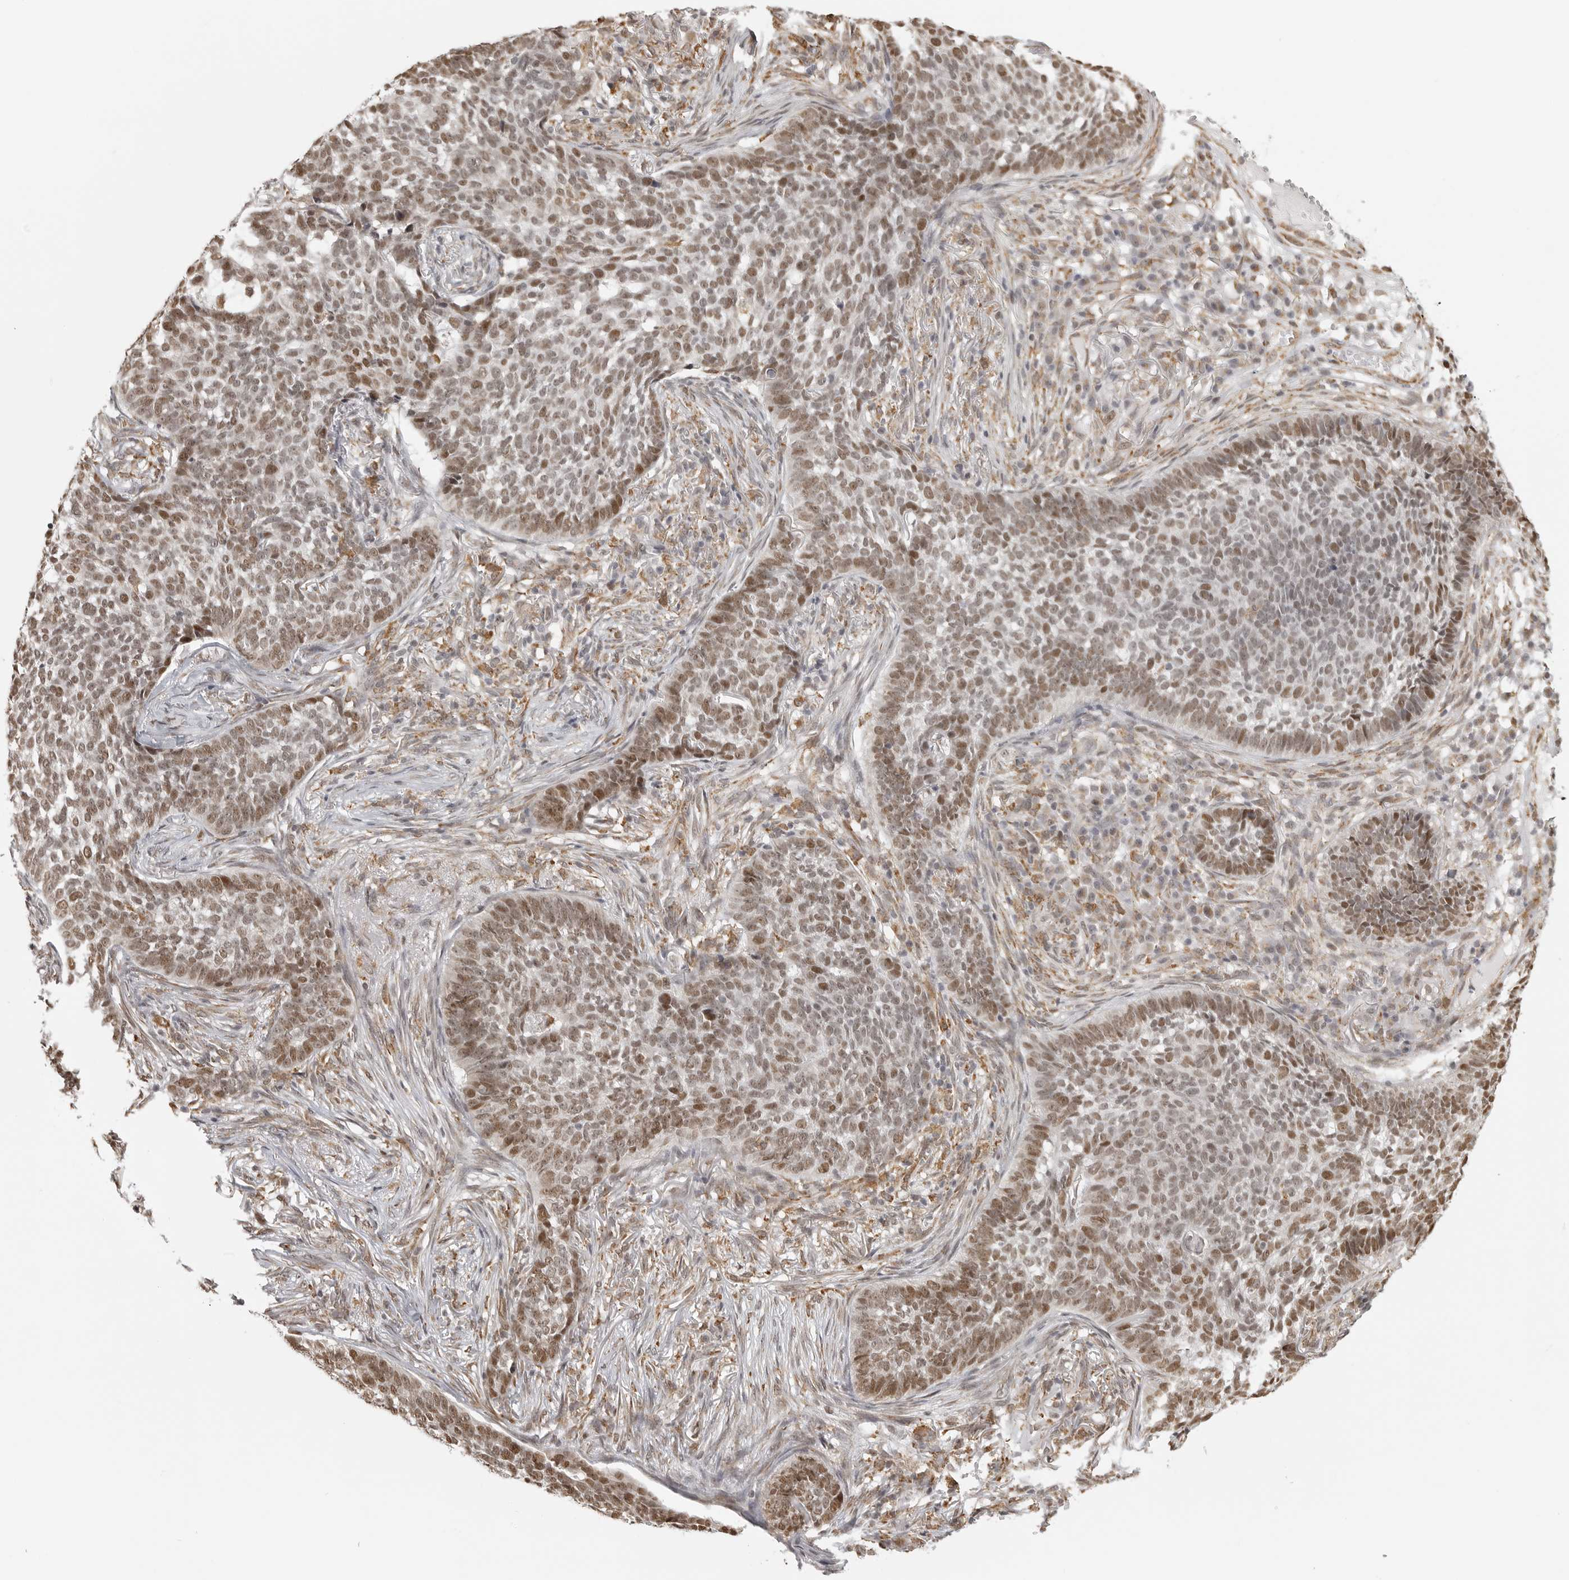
{"staining": {"intensity": "moderate", "quantity": ">75%", "location": "nuclear"}, "tissue": "skin cancer", "cell_type": "Tumor cells", "image_type": "cancer", "snomed": [{"axis": "morphology", "description": "Basal cell carcinoma"}, {"axis": "topography", "description": "Skin"}], "caption": "This image exhibits immunohistochemistry staining of human skin cancer, with medium moderate nuclear expression in approximately >75% of tumor cells.", "gene": "ISG20L2", "patient": {"sex": "male", "age": 85}}